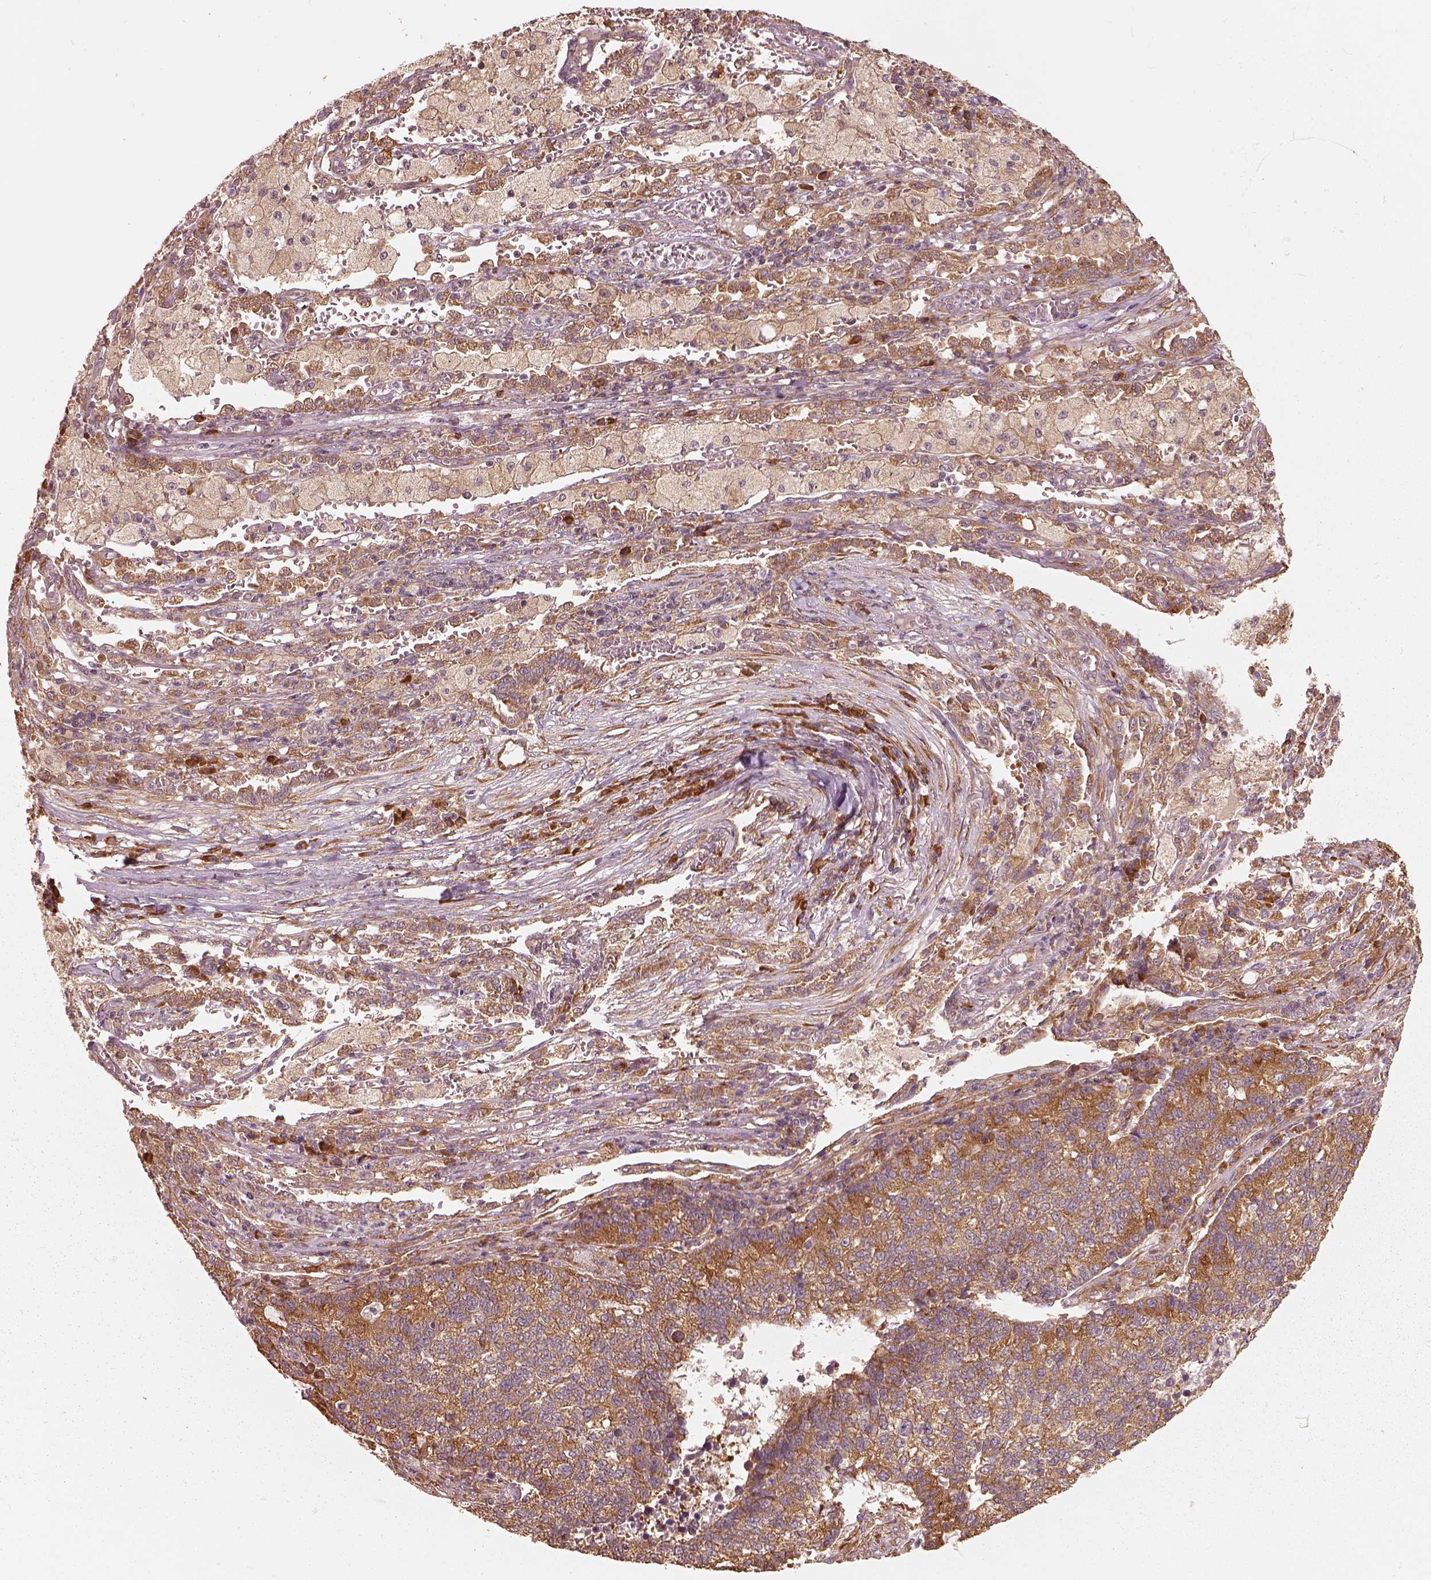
{"staining": {"intensity": "moderate", "quantity": ">75%", "location": "cytoplasmic/membranous"}, "tissue": "lung cancer", "cell_type": "Tumor cells", "image_type": "cancer", "snomed": [{"axis": "morphology", "description": "Adenocarcinoma, NOS"}, {"axis": "topography", "description": "Lung"}], "caption": "Protein expression analysis of human lung cancer (adenocarcinoma) reveals moderate cytoplasmic/membranous staining in about >75% of tumor cells.", "gene": "RPS5", "patient": {"sex": "male", "age": 57}}